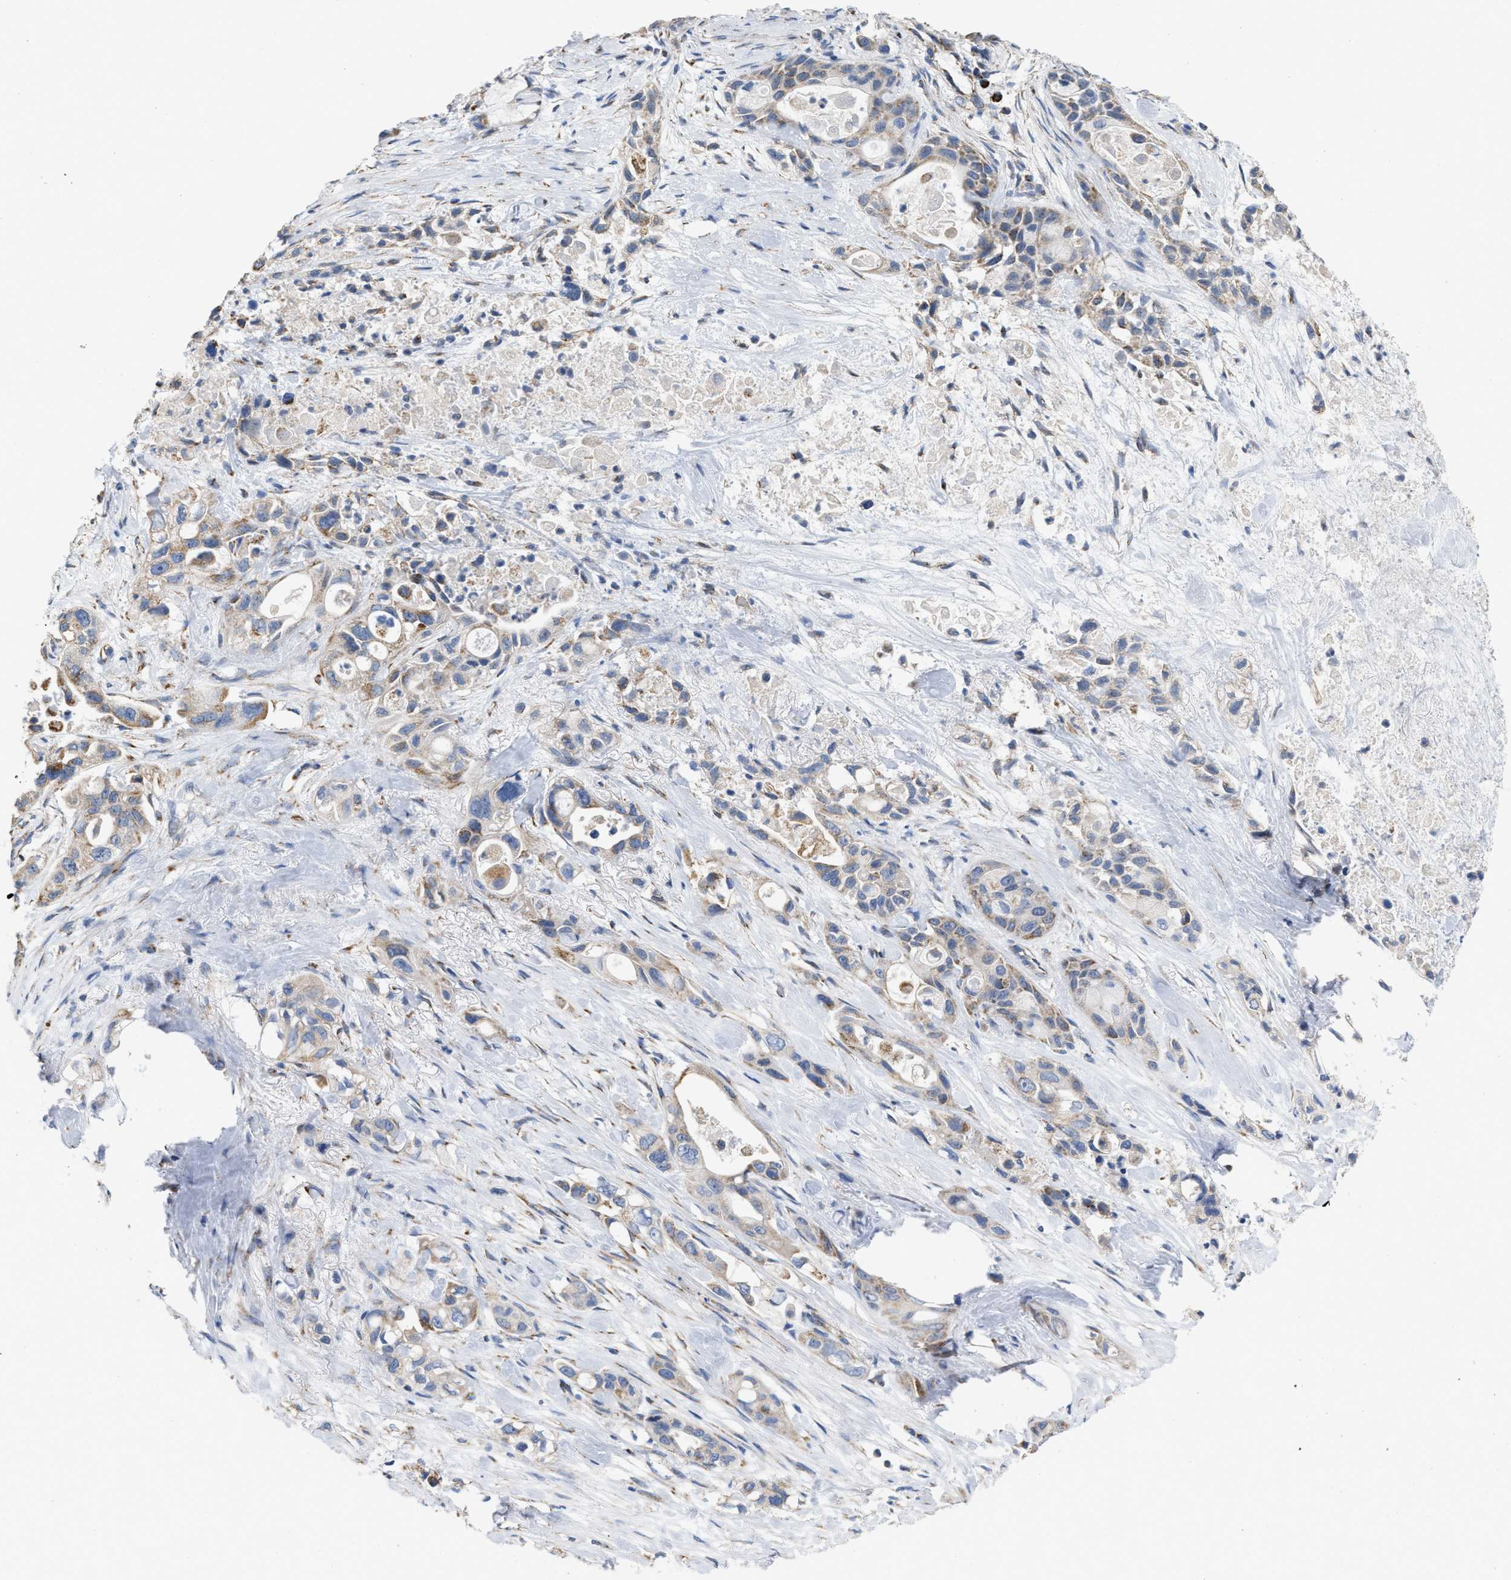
{"staining": {"intensity": "weak", "quantity": ">75%", "location": "cytoplasmic/membranous"}, "tissue": "pancreatic cancer", "cell_type": "Tumor cells", "image_type": "cancer", "snomed": [{"axis": "morphology", "description": "Adenocarcinoma, NOS"}, {"axis": "topography", "description": "Pancreas"}], "caption": "Tumor cells reveal weak cytoplasmic/membranous staining in about >75% of cells in pancreatic cancer.", "gene": "CBLB", "patient": {"sex": "male", "age": 53}}